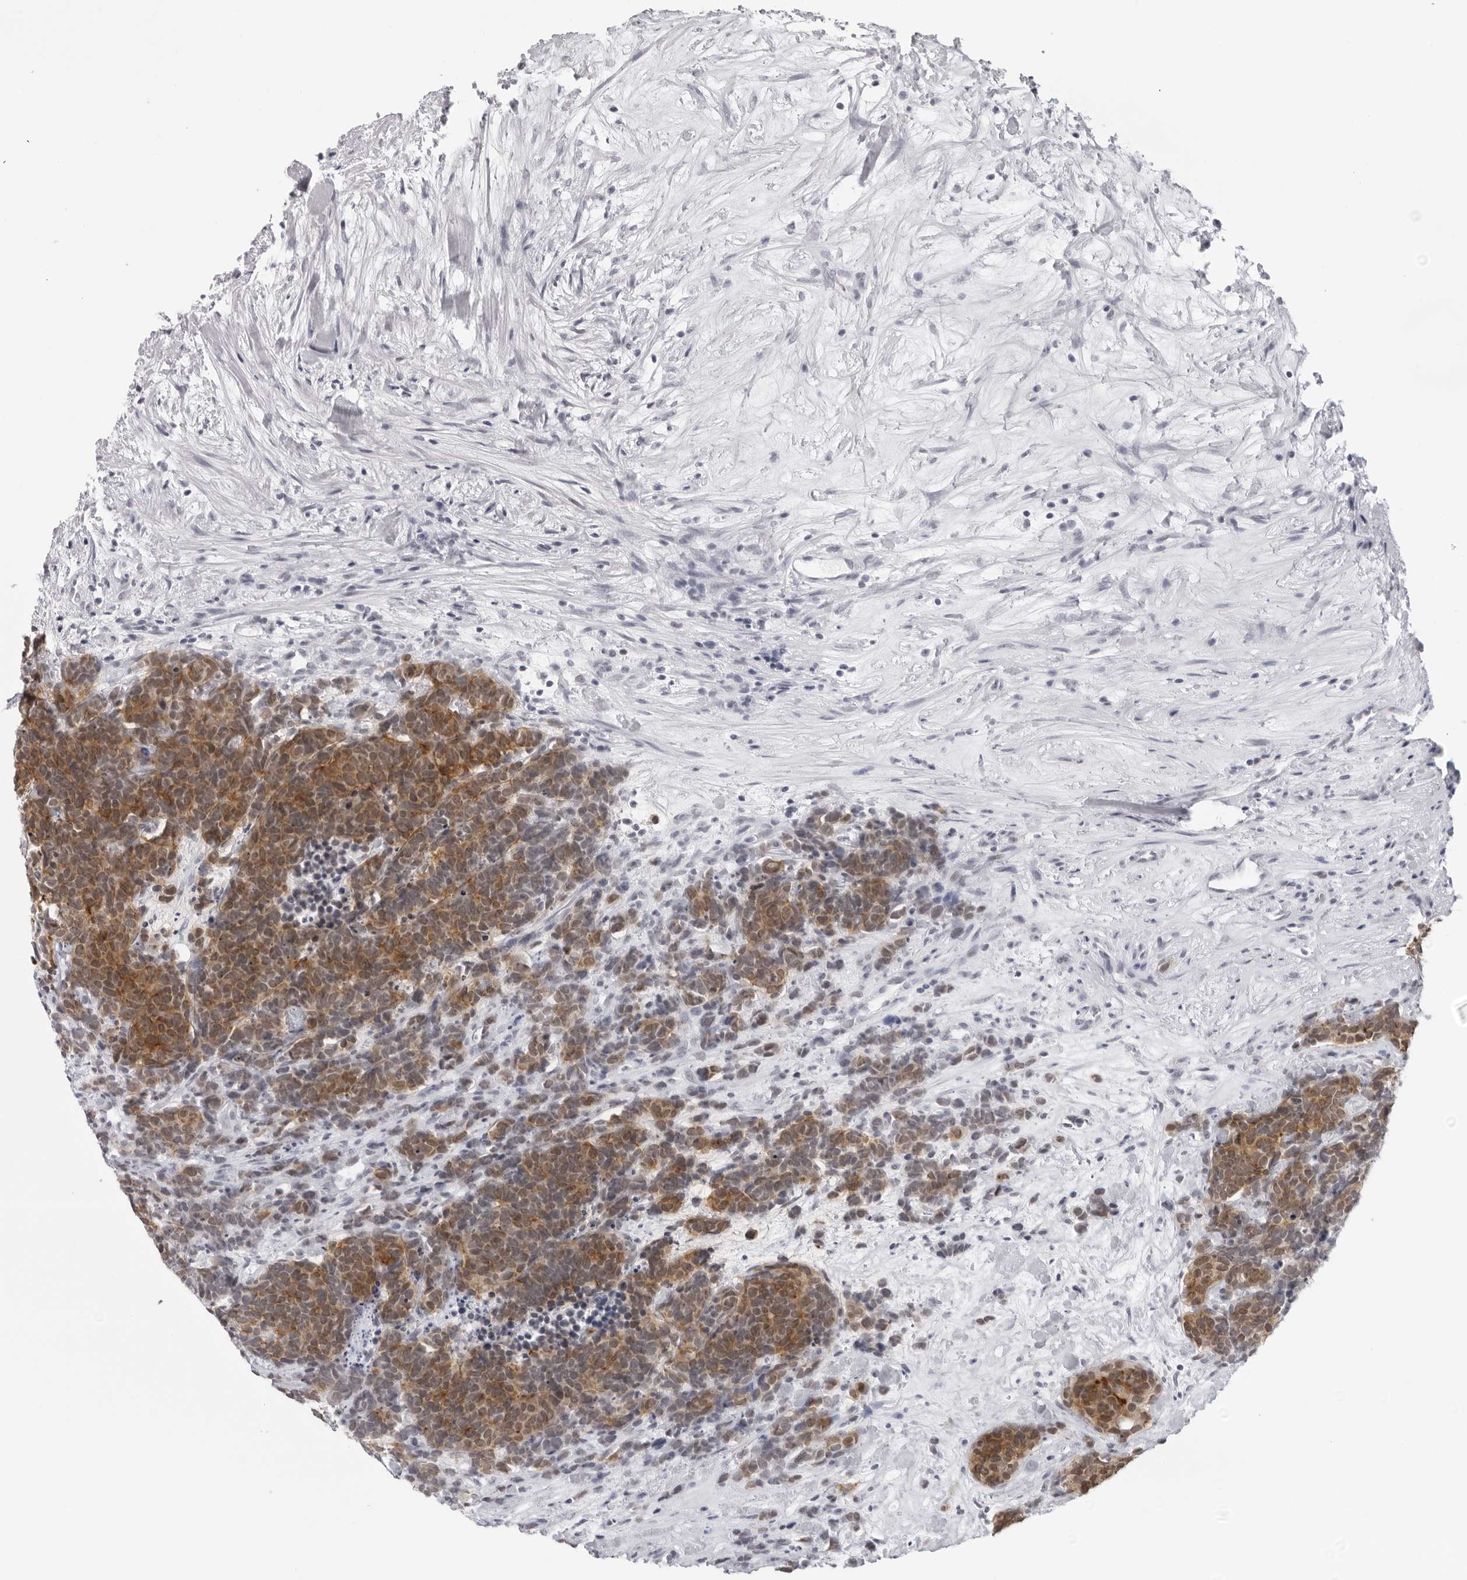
{"staining": {"intensity": "moderate", "quantity": ">75%", "location": "cytoplasmic/membranous"}, "tissue": "carcinoid", "cell_type": "Tumor cells", "image_type": "cancer", "snomed": [{"axis": "morphology", "description": "Carcinoma, NOS"}, {"axis": "morphology", "description": "Carcinoid, malignant, NOS"}, {"axis": "topography", "description": "Urinary bladder"}], "caption": "A histopathology image showing moderate cytoplasmic/membranous expression in approximately >75% of tumor cells in carcinoma, as visualized by brown immunohistochemical staining.", "gene": "ESPN", "patient": {"sex": "male", "age": 57}}